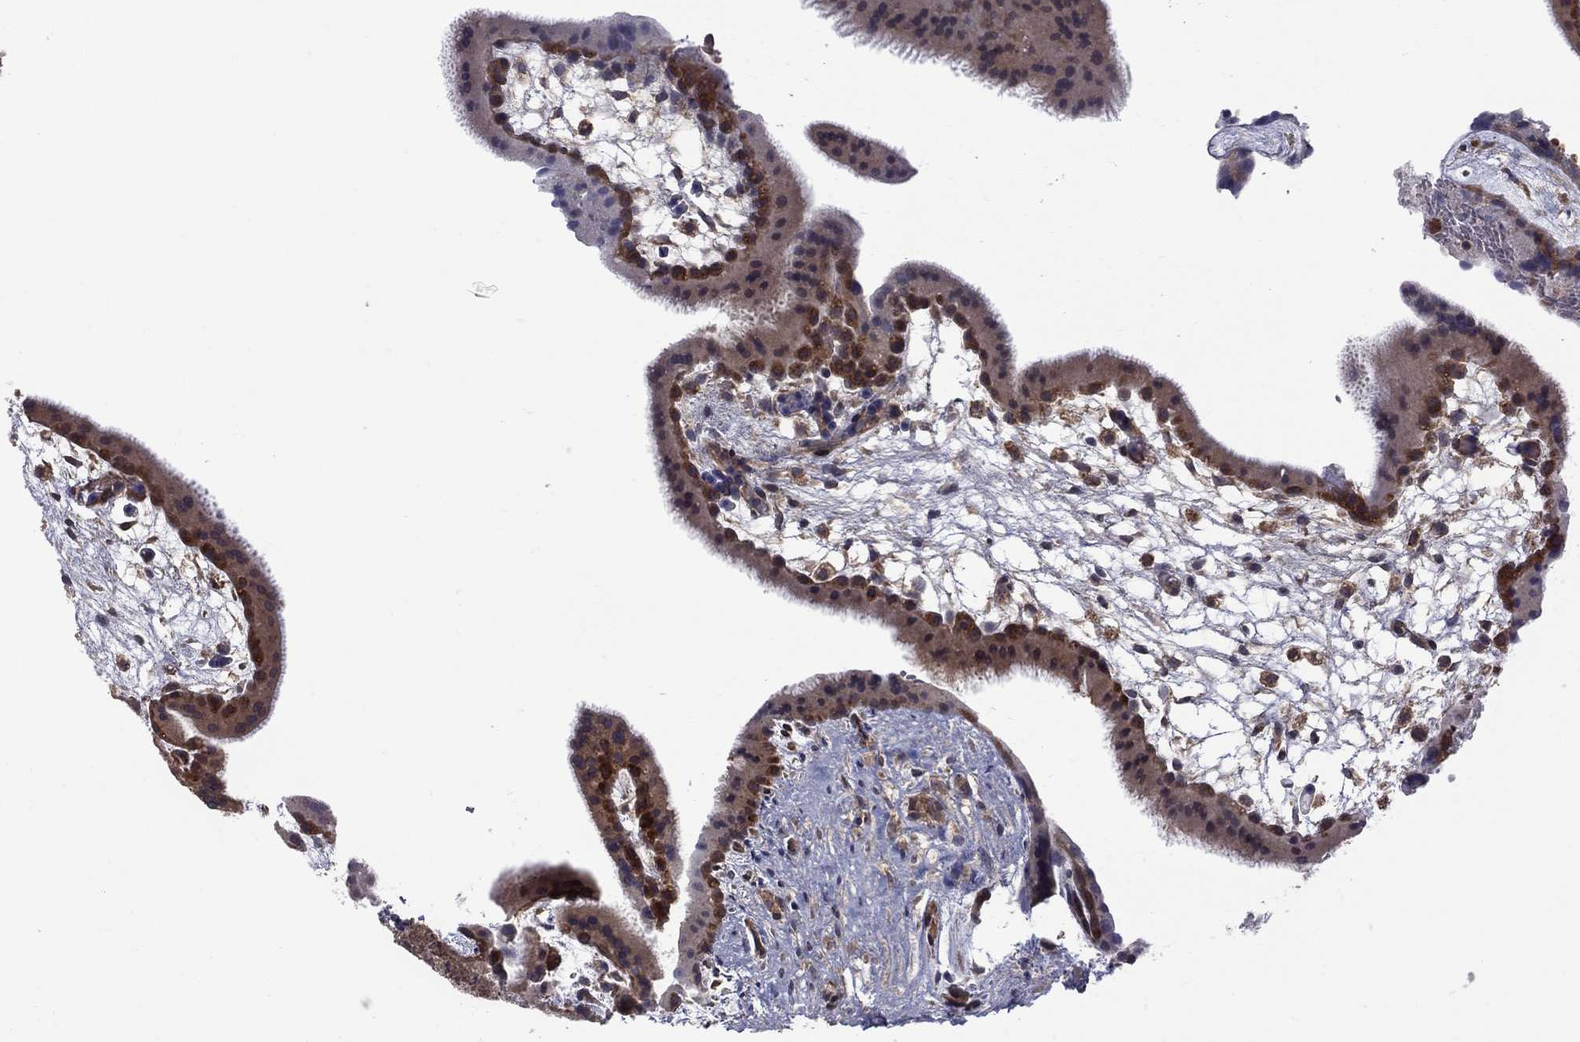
{"staining": {"intensity": "moderate", "quantity": ">75%", "location": "cytoplasmic/membranous"}, "tissue": "placenta", "cell_type": "Decidual cells", "image_type": "normal", "snomed": [{"axis": "morphology", "description": "Normal tissue, NOS"}, {"axis": "topography", "description": "Placenta"}], "caption": "Placenta stained with IHC reveals moderate cytoplasmic/membranous expression in approximately >75% of decidual cells. The staining is performed using DAB brown chromogen to label protein expression. The nuclei are counter-stained blue using hematoxylin.", "gene": "NAA50", "patient": {"sex": "female", "age": 19}}